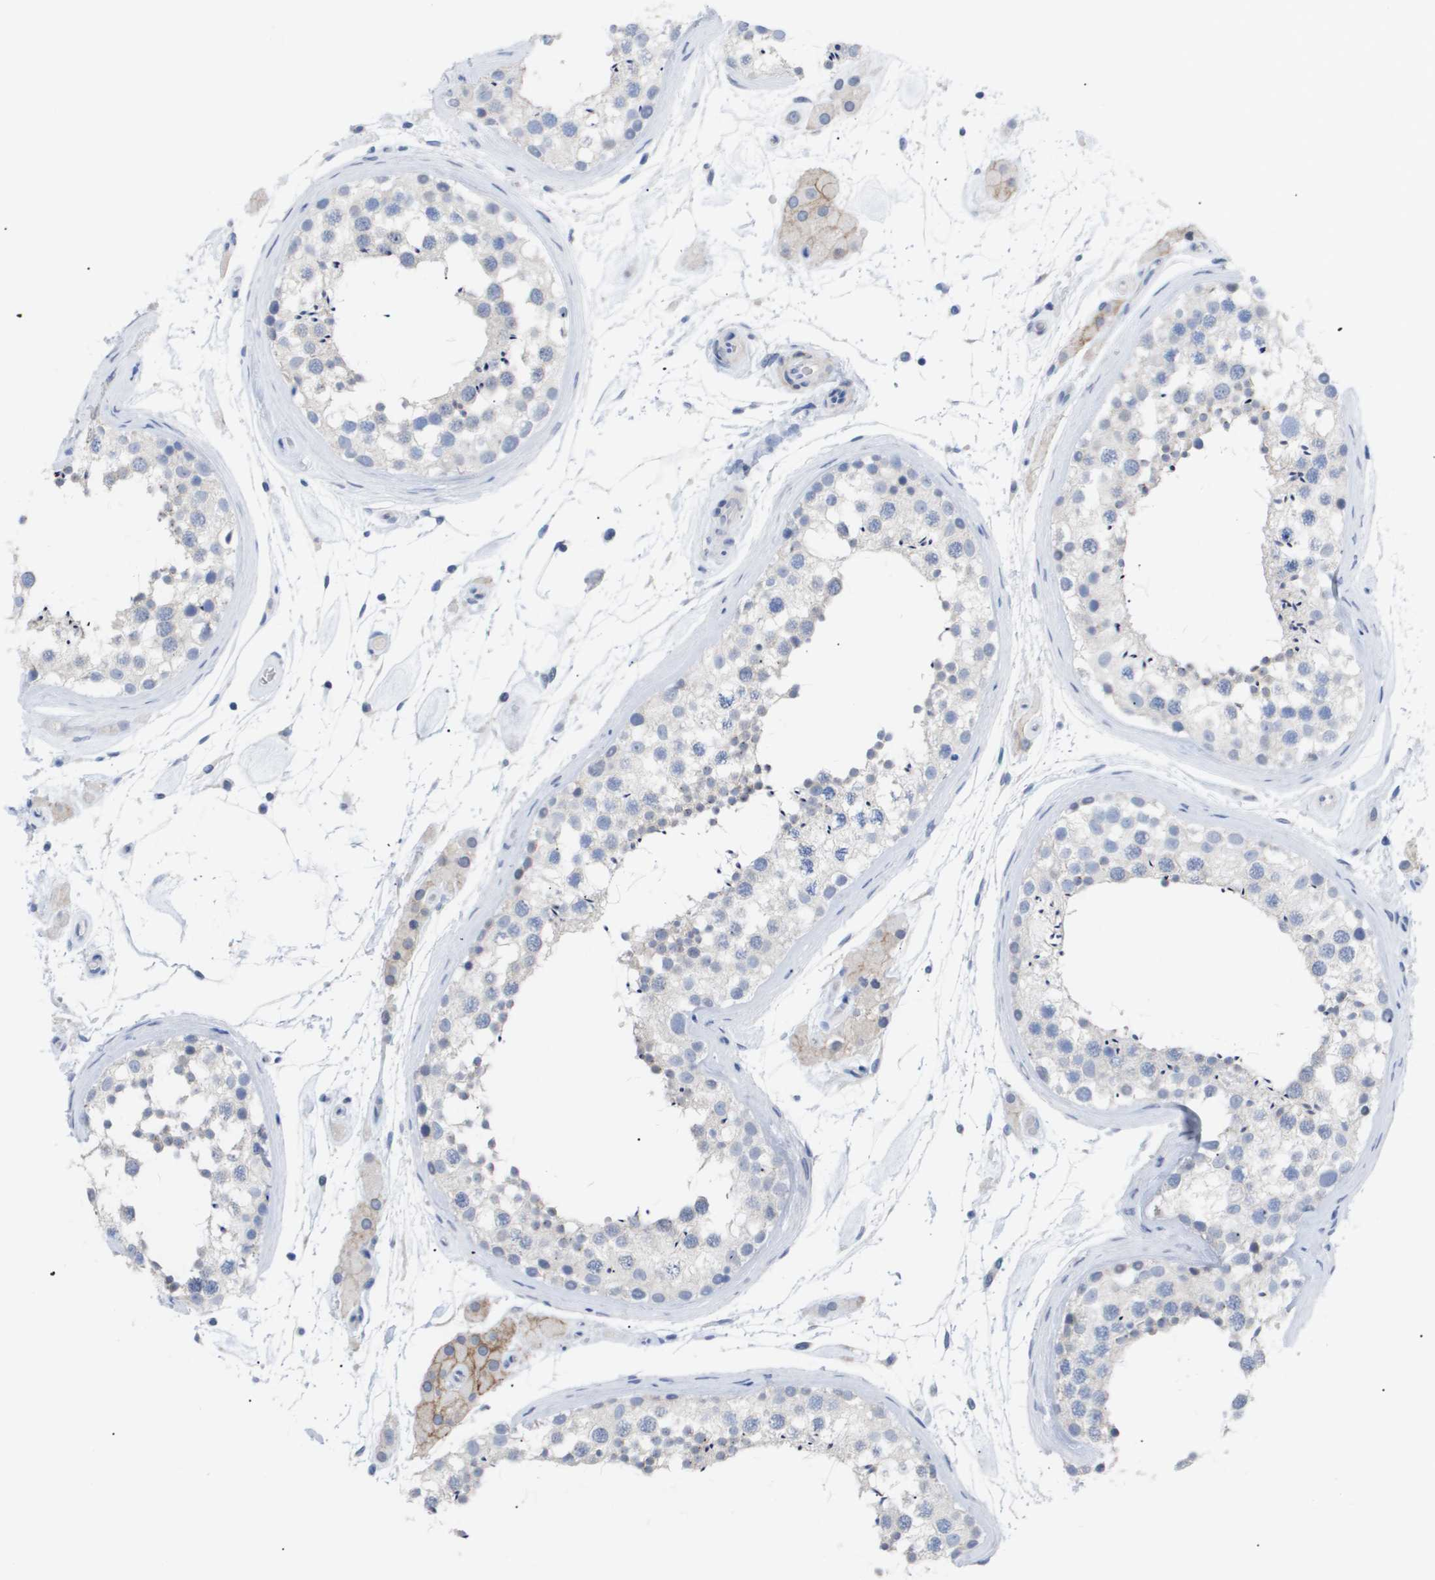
{"staining": {"intensity": "negative", "quantity": "none", "location": "none"}, "tissue": "testis", "cell_type": "Cells in seminiferous ducts", "image_type": "normal", "snomed": [{"axis": "morphology", "description": "Normal tissue, NOS"}, {"axis": "topography", "description": "Testis"}], "caption": "The photomicrograph demonstrates no staining of cells in seminiferous ducts in unremarkable testis.", "gene": "CAV3", "patient": {"sex": "male", "age": 46}}